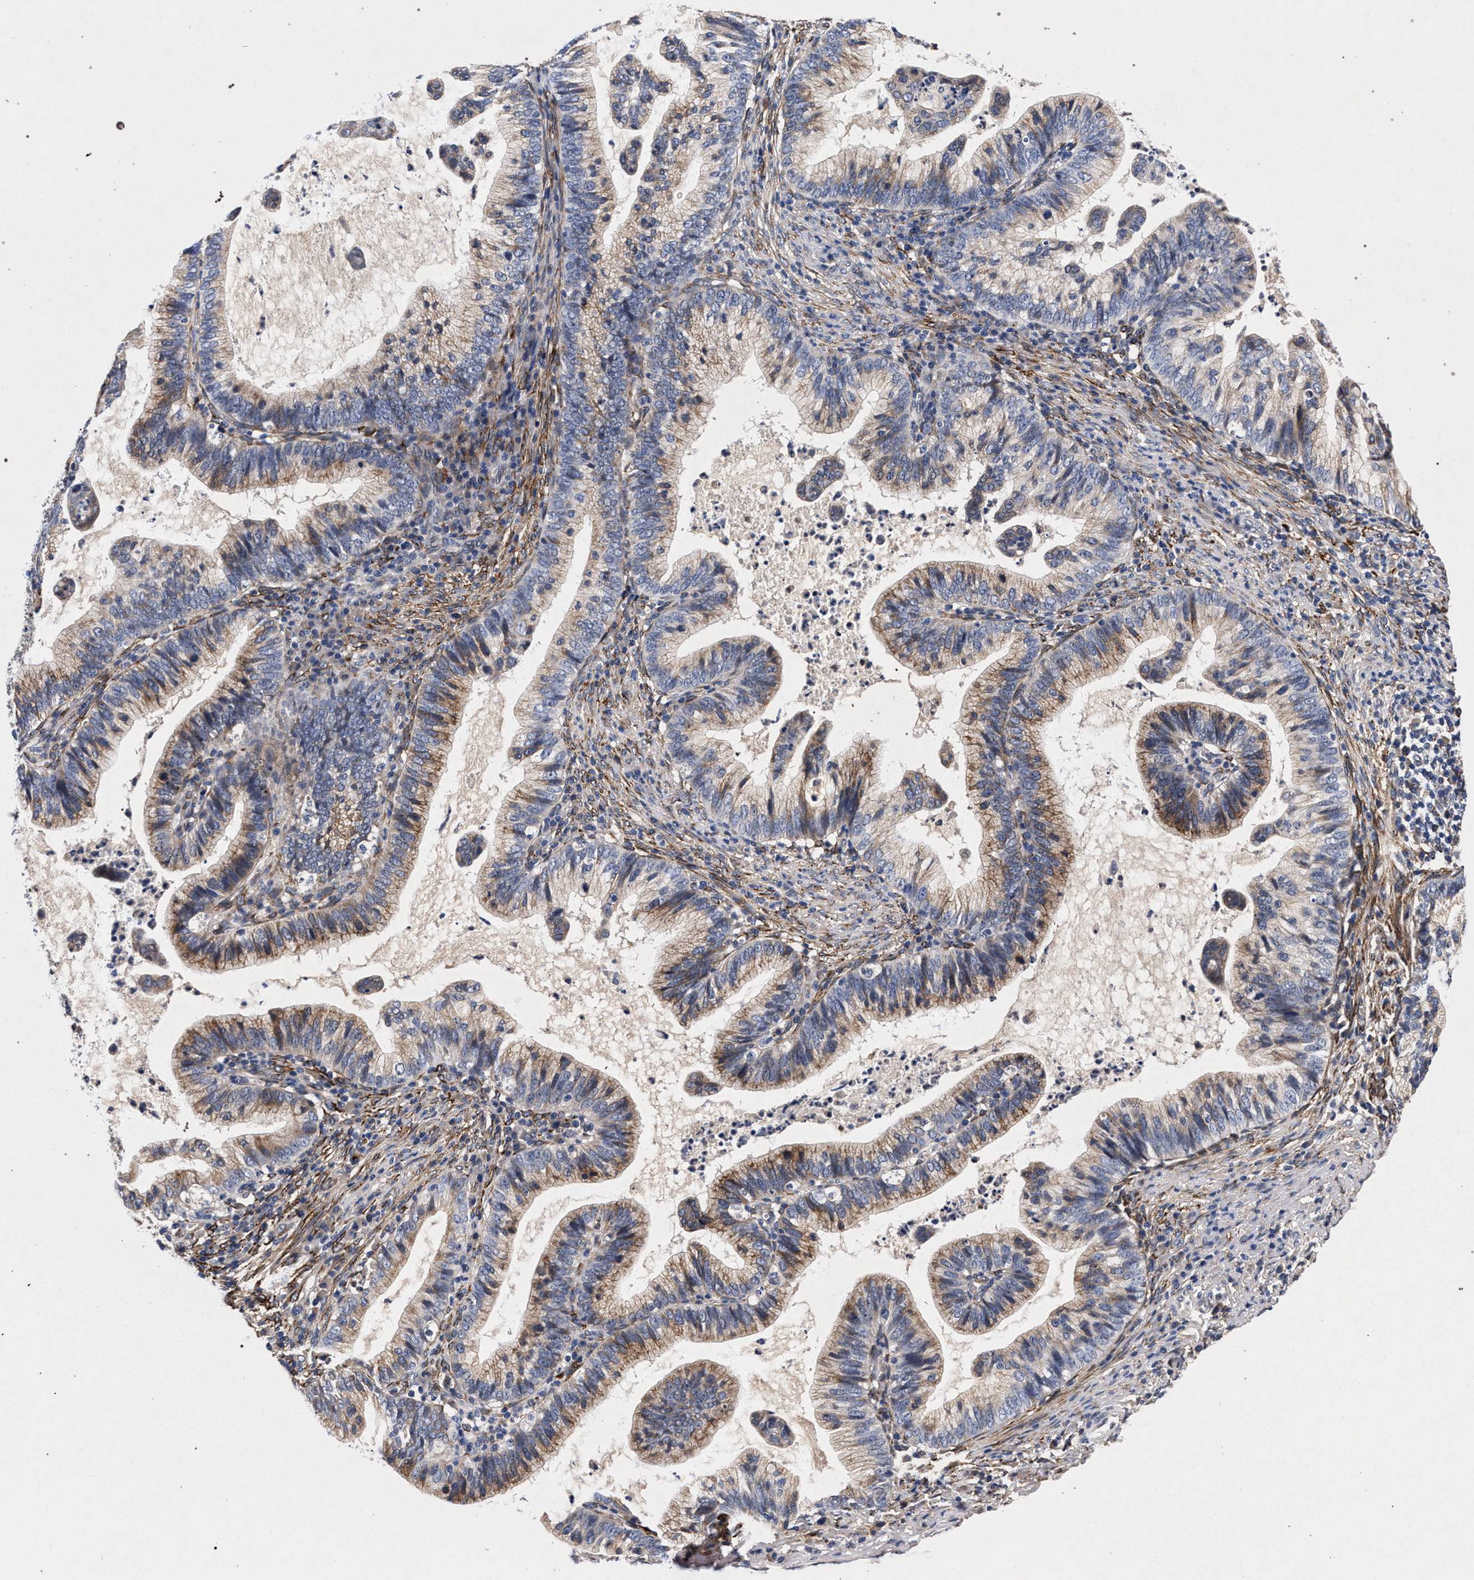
{"staining": {"intensity": "weak", "quantity": "25%-75%", "location": "cytoplasmic/membranous"}, "tissue": "cervical cancer", "cell_type": "Tumor cells", "image_type": "cancer", "snomed": [{"axis": "morphology", "description": "Adenocarcinoma, NOS"}, {"axis": "topography", "description": "Cervix"}], "caption": "The histopathology image displays immunohistochemical staining of cervical cancer (adenocarcinoma). There is weak cytoplasmic/membranous staining is appreciated in about 25%-75% of tumor cells.", "gene": "NEK7", "patient": {"sex": "female", "age": 36}}